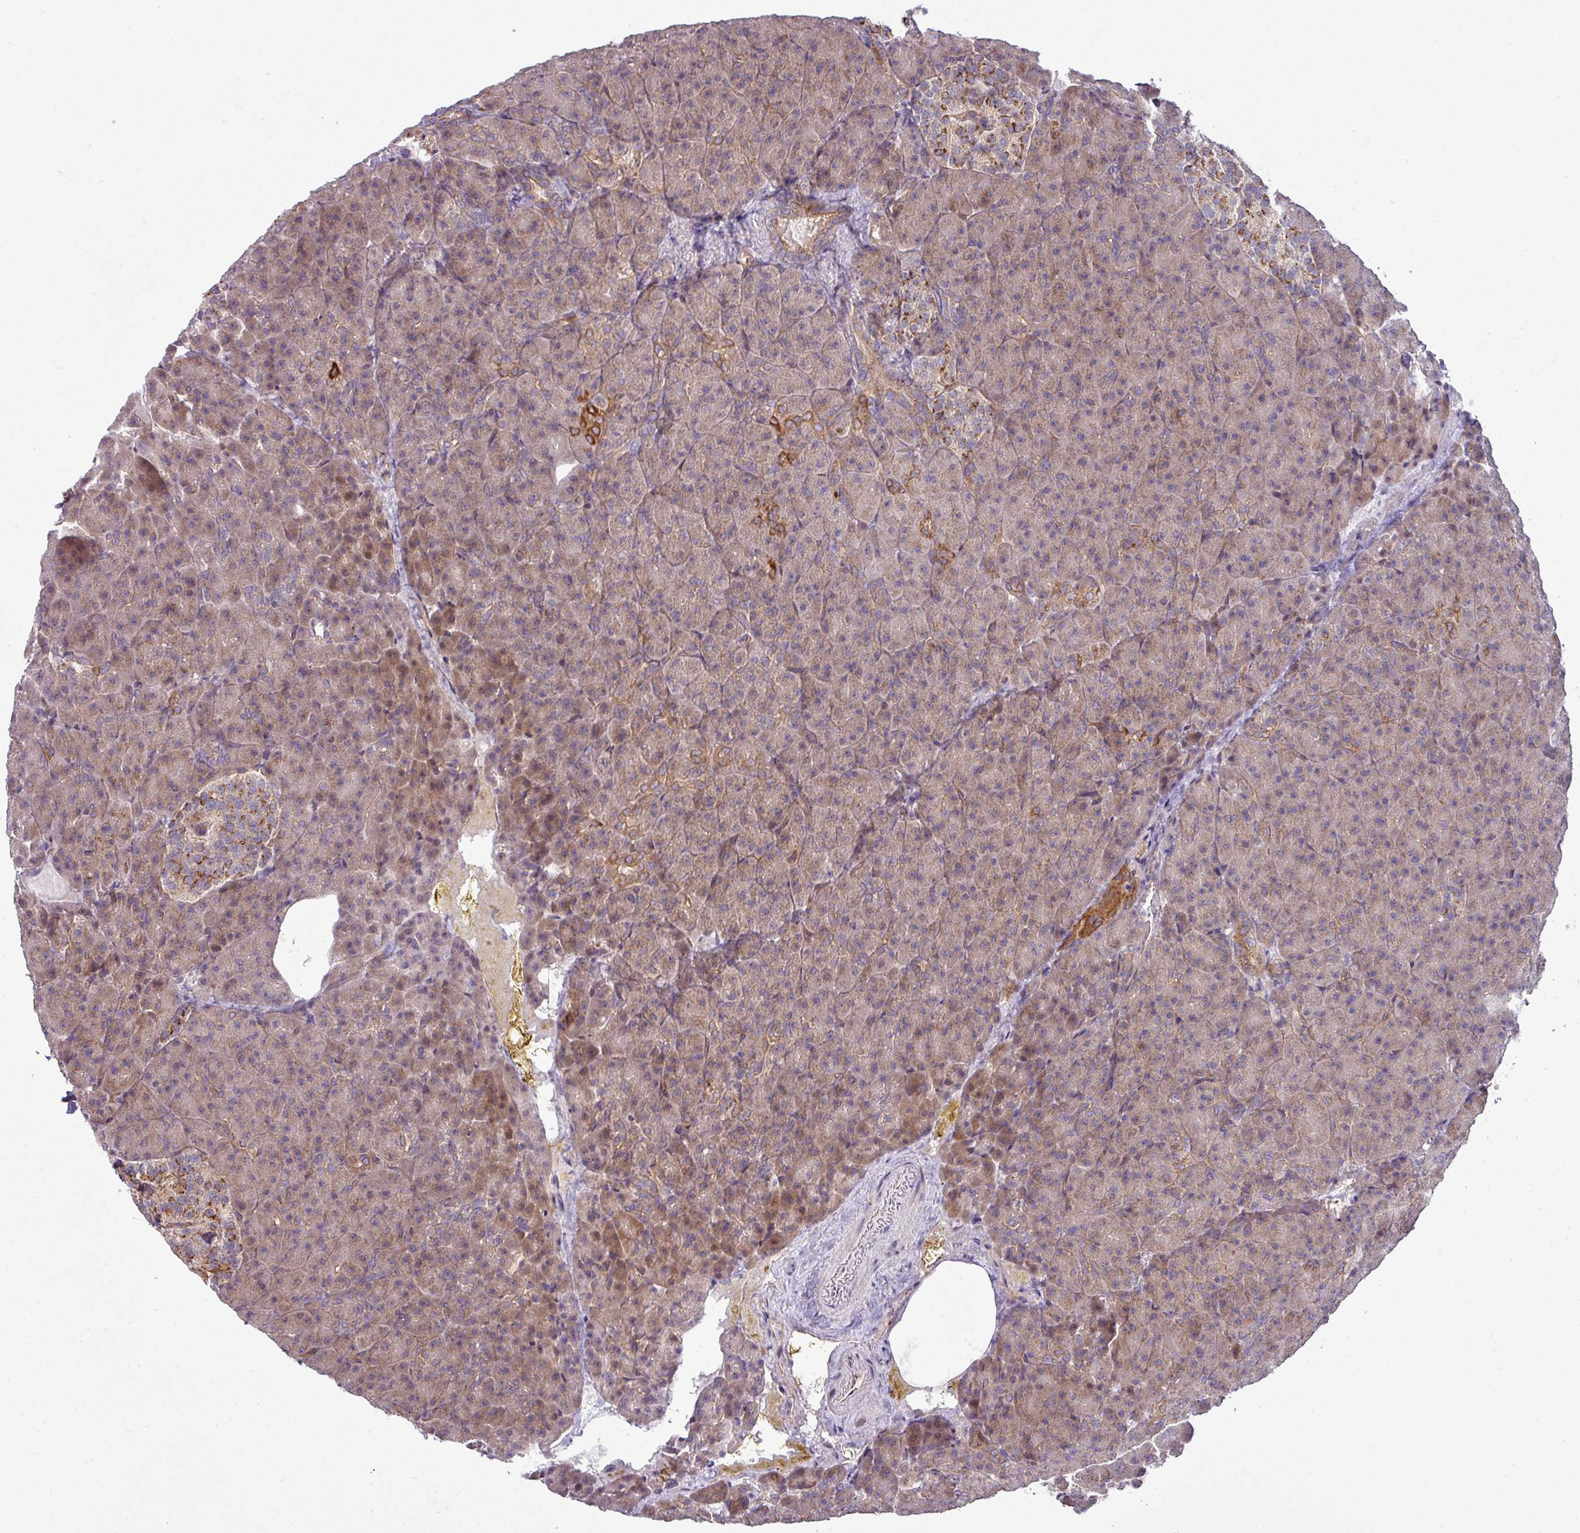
{"staining": {"intensity": "moderate", "quantity": "25%-75%", "location": "cytoplasmic/membranous"}, "tissue": "pancreas", "cell_type": "Exocrine glandular cells", "image_type": "normal", "snomed": [{"axis": "morphology", "description": "Normal tissue, NOS"}, {"axis": "topography", "description": "Pancreas"}], "caption": "Moderate cytoplasmic/membranous staining is identified in about 25%-75% of exocrine glandular cells in unremarkable pancreas. The protein is shown in brown color, while the nuclei are stained blue.", "gene": "TIMMDC1", "patient": {"sex": "female", "age": 74}}